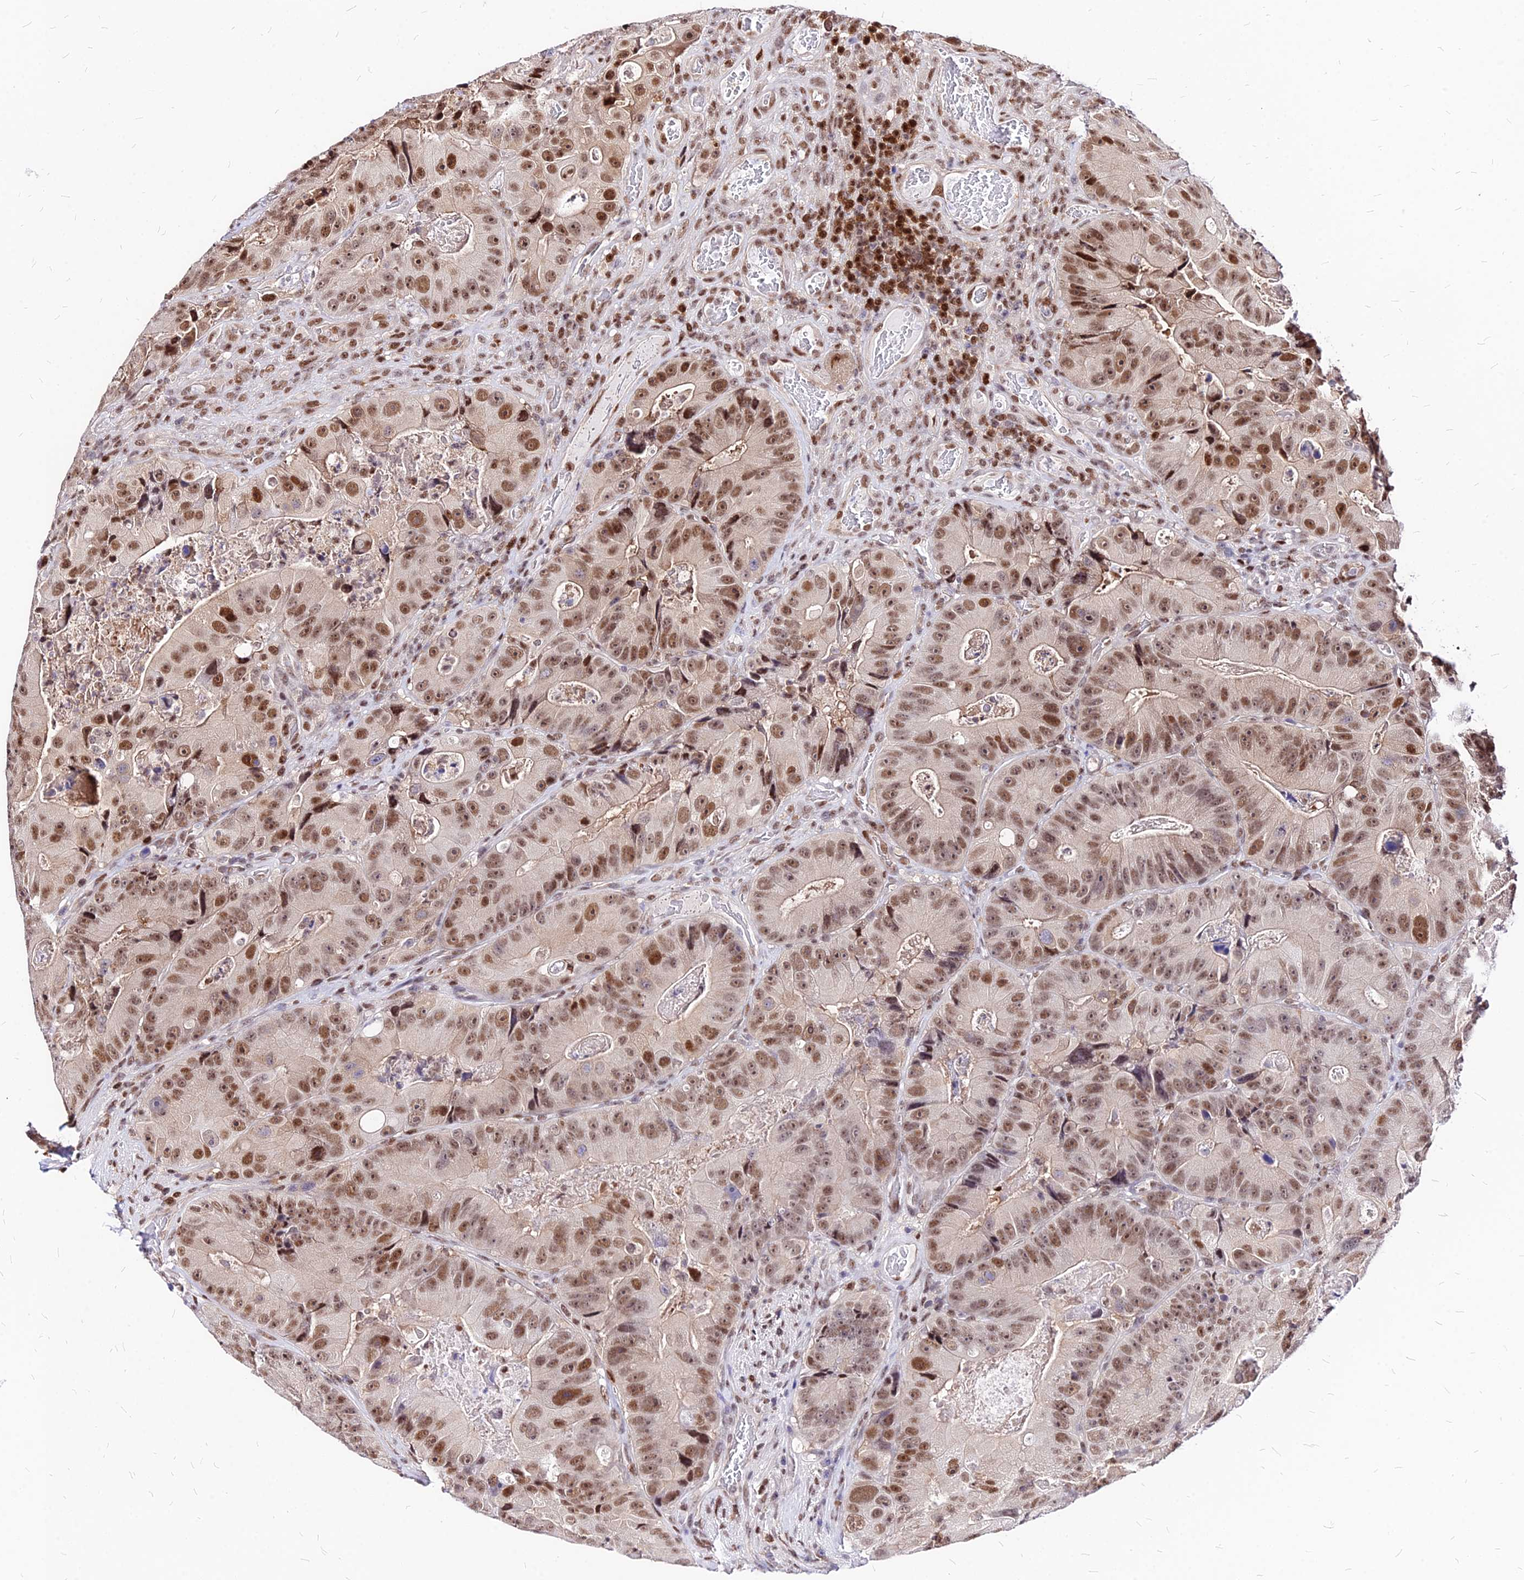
{"staining": {"intensity": "moderate", "quantity": ">75%", "location": "nuclear"}, "tissue": "colorectal cancer", "cell_type": "Tumor cells", "image_type": "cancer", "snomed": [{"axis": "morphology", "description": "Adenocarcinoma, NOS"}, {"axis": "topography", "description": "Colon"}], "caption": "The photomicrograph demonstrates staining of adenocarcinoma (colorectal), revealing moderate nuclear protein expression (brown color) within tumor cells.", "gene": "PAXX", "patient": {"sex": "female", "age": 86}}